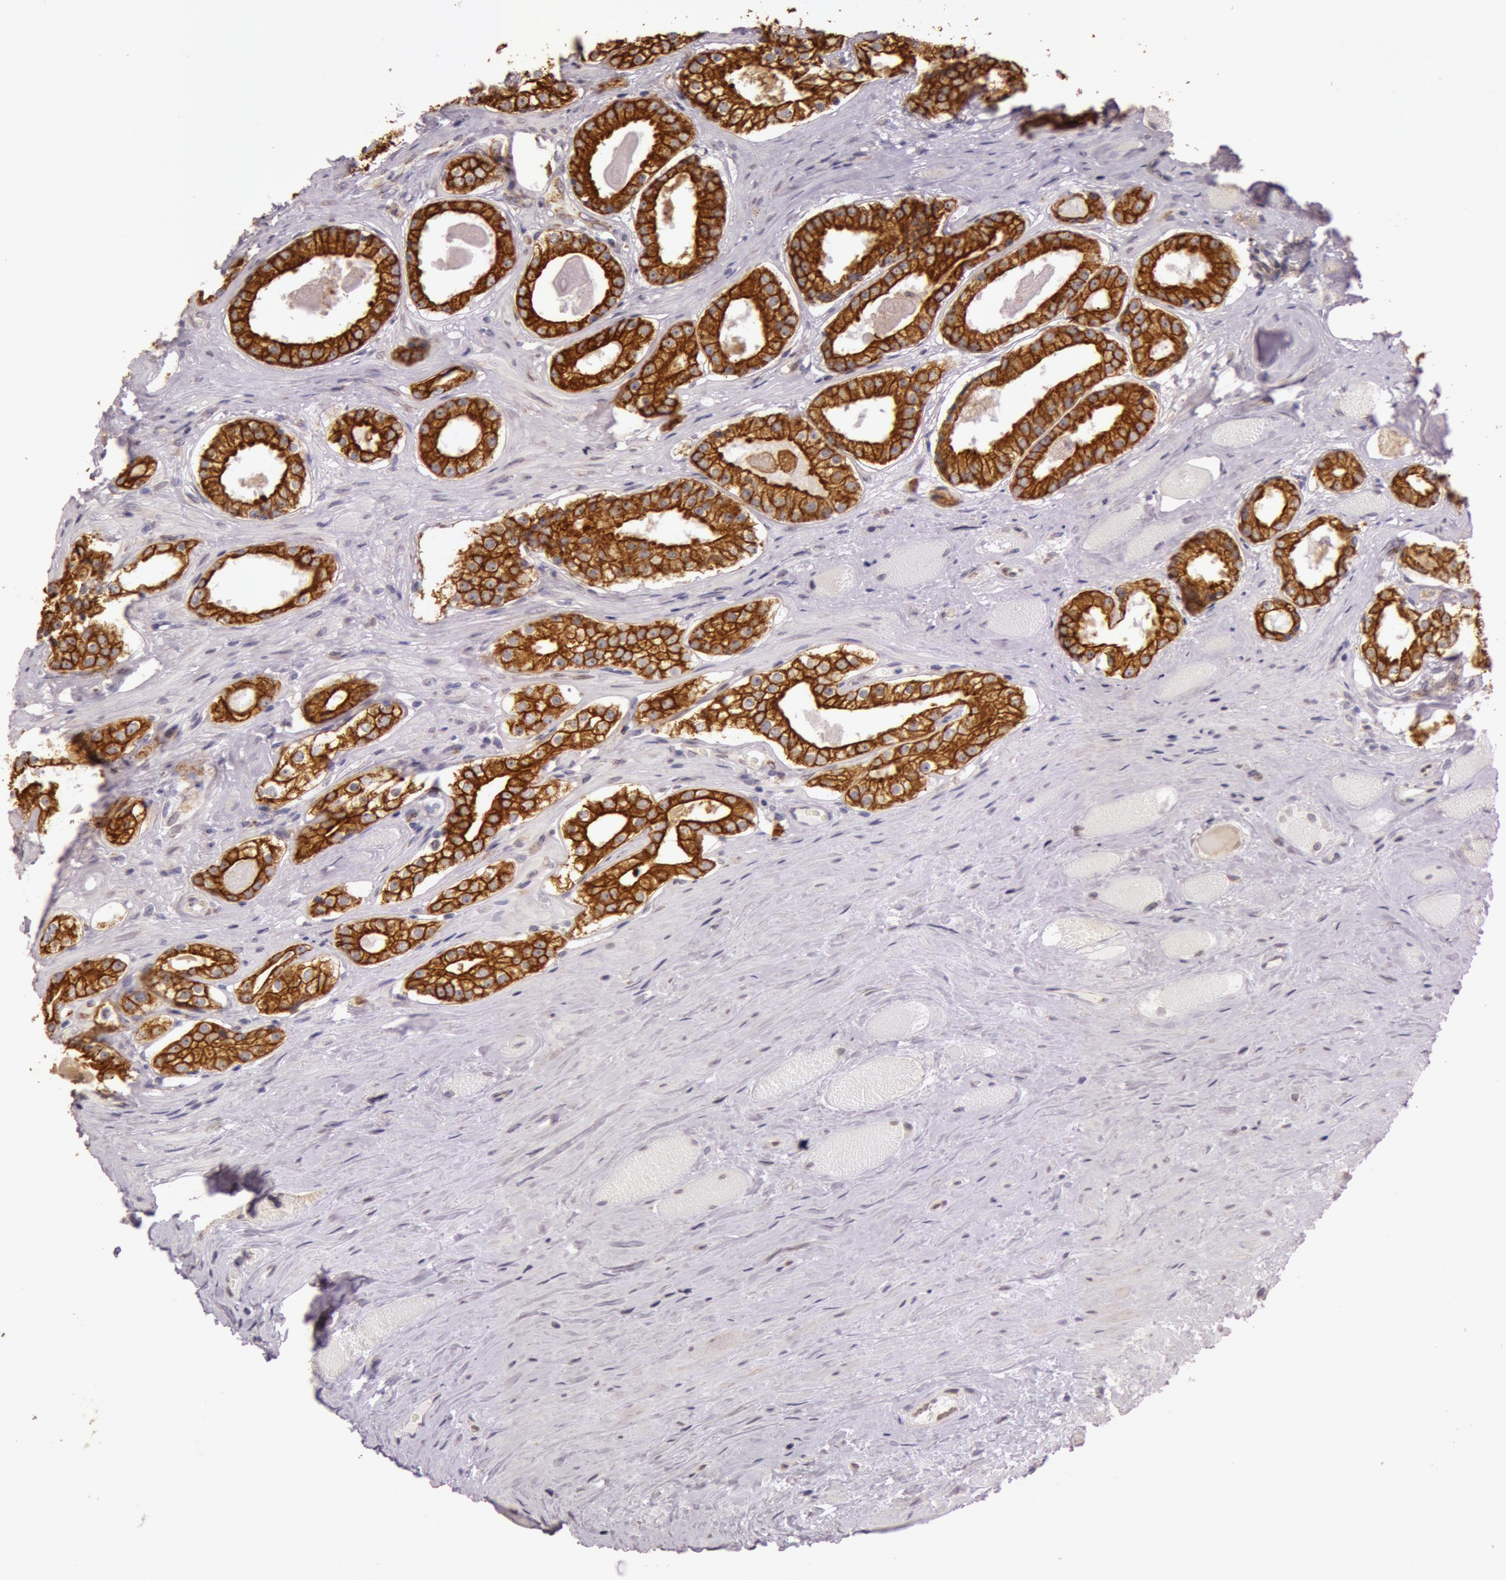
{"staining": {"intensity": "strong", "quantity": ">75%", "location": "cytoplasmic/membranous"}, "tissue": "prostate cancer", "cell_type": "Tumor cells", "image_type": "cancer", "snomed": [{"axis": "morphology", "description": "Adenocarcinoma, Medium grade"}, {"axis": "topography", "description": "Prostate"}], "caption": "Protein expression analysis of prostate cancer shows strong cytoplasmic/membranous expression in about >75% of tumor cells.", "gene": "KRT18", "patient": {"sex": "male", "age": 73}}